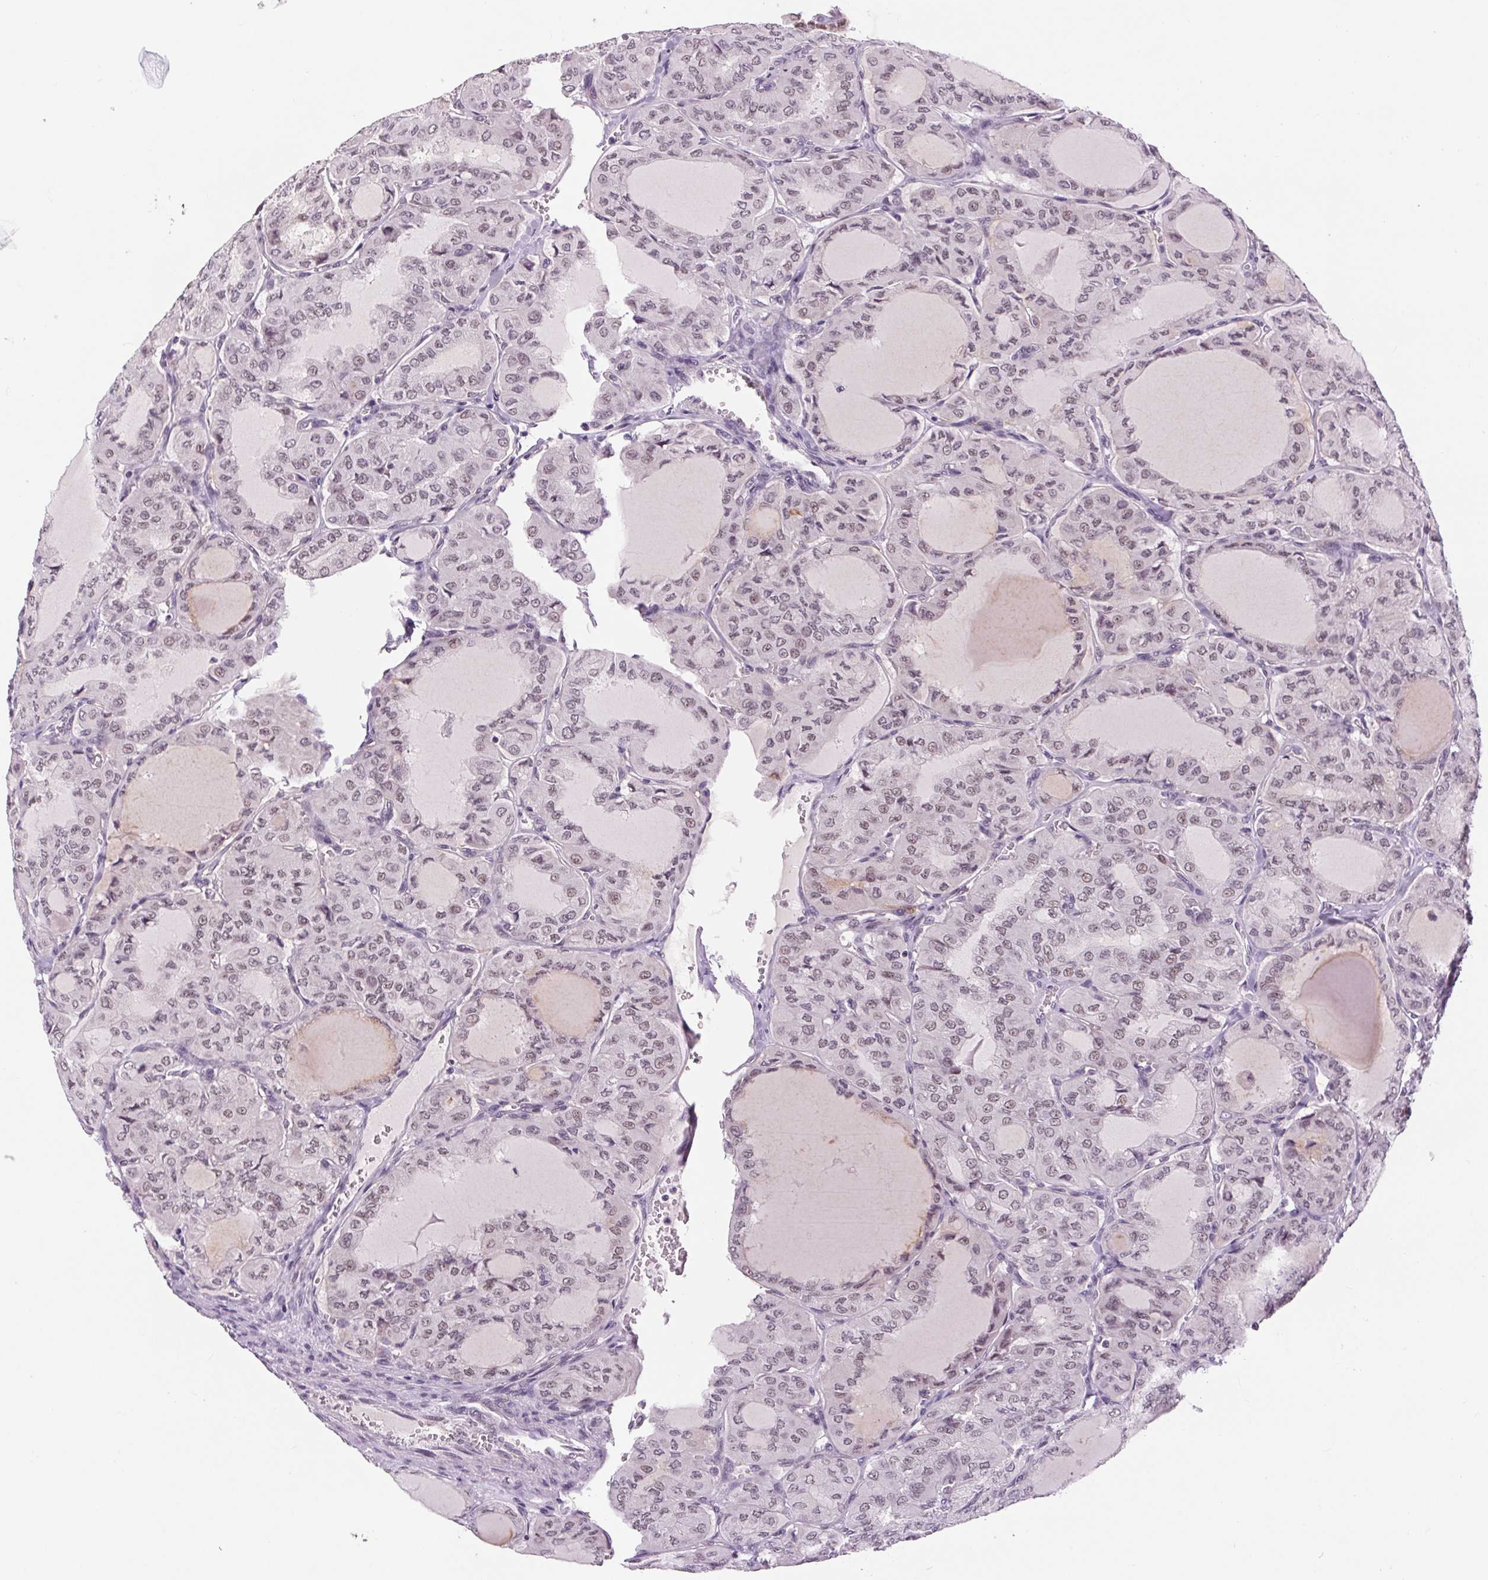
{"staining": {"intensity": "weak", "quantity": "<25%", "location": "nuclear"}, "tissue": "thyroid cancer", "cell_type": "Tumor cells", "image_type": "cancer", "snomed": [{"axis": "morphology", "description": "Papillary adenocarcinoma, NOS"}, {"axis": "topography", "description": "Thyroid gland"}], "caption": "Immunohistochemical staining of thyroid cancer reveals no significant staining in tumor cells.", "gene": "CD2BP2", "patient": {"sex": "male", "age": 20}}